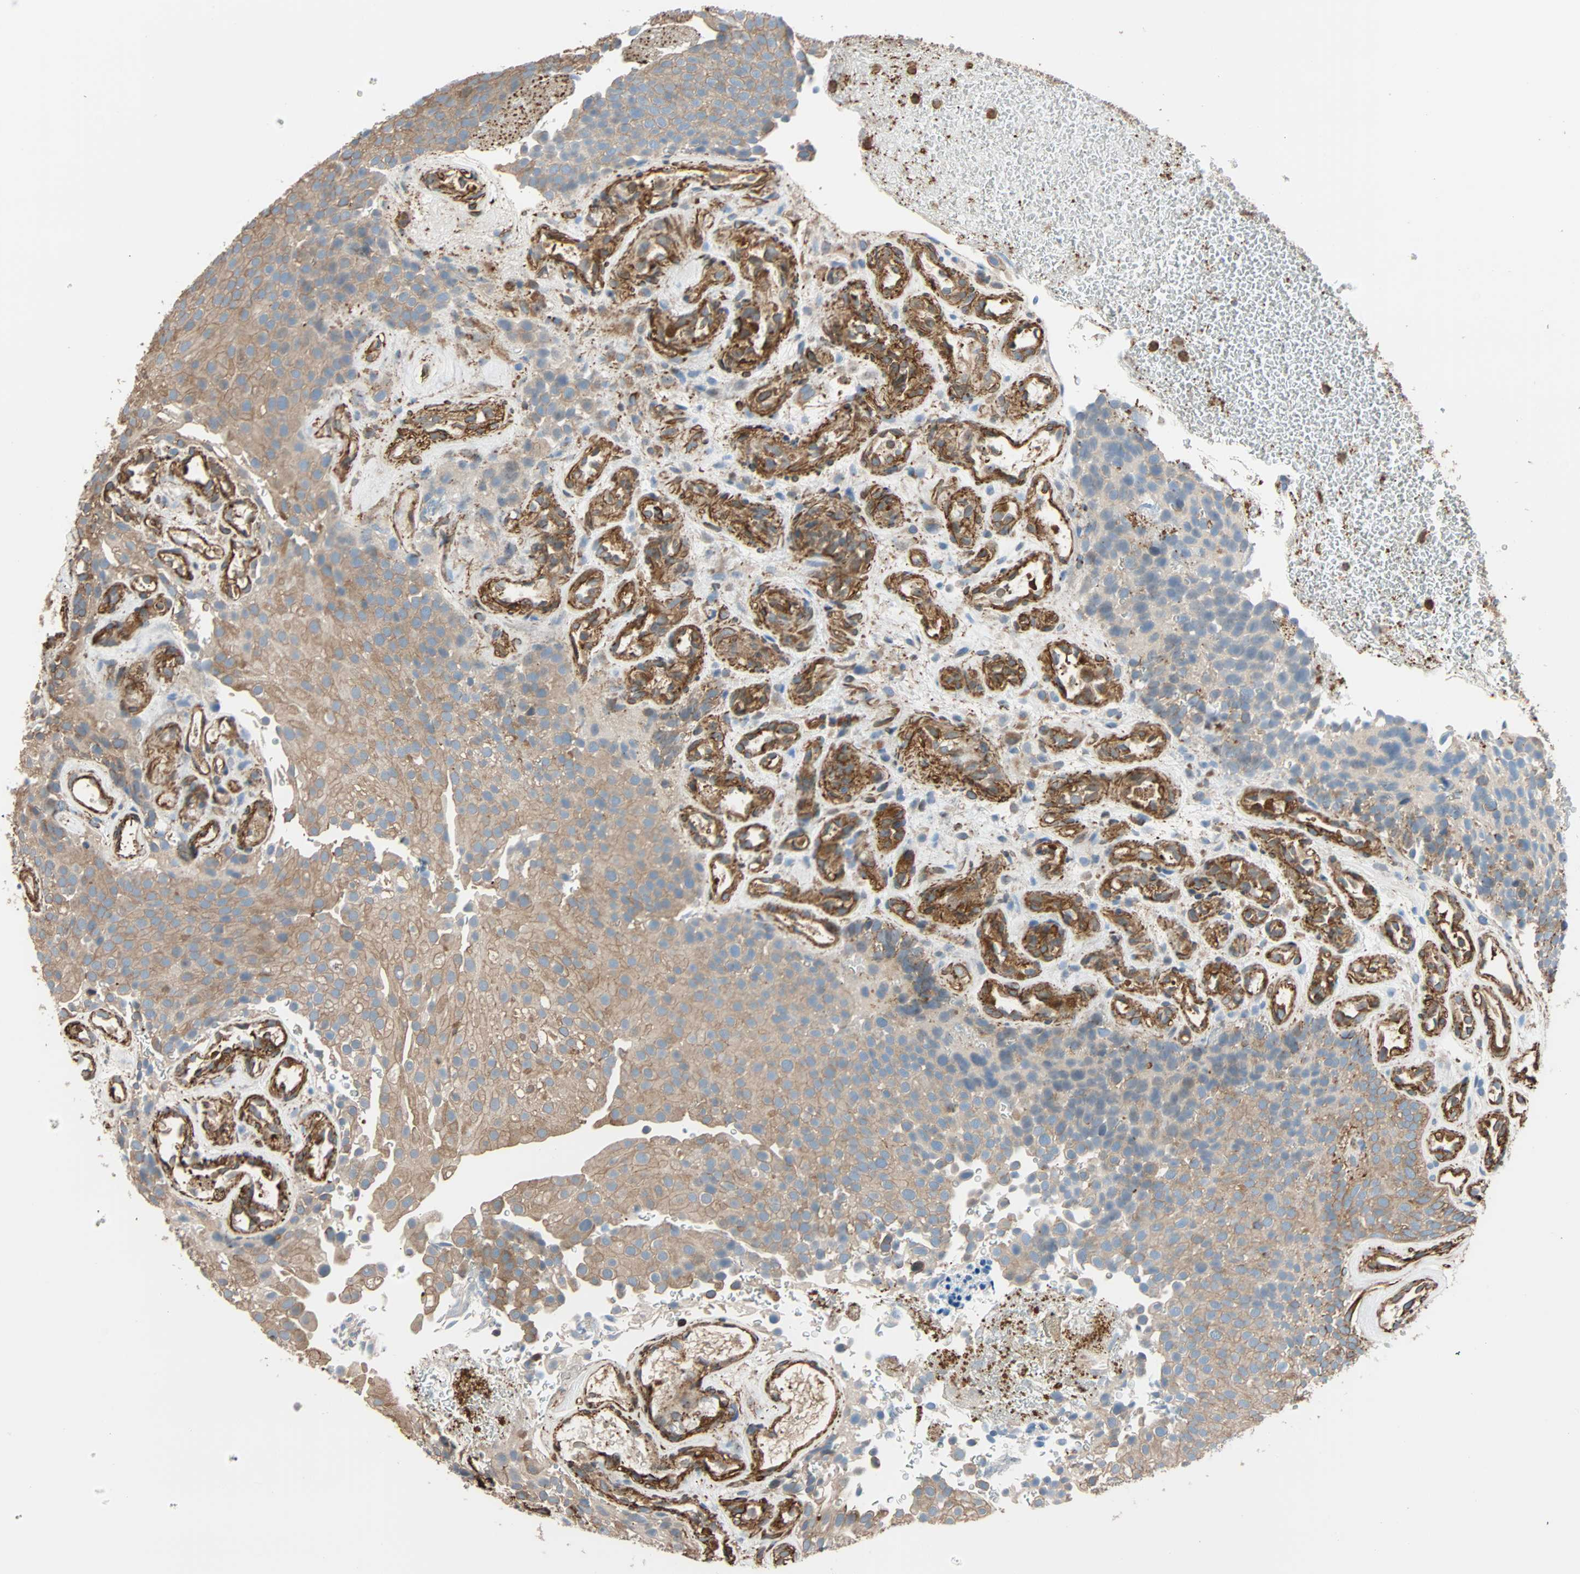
{"staining": {"intensity": "moderate", "quantity": ">75%", "location": "cytoplasmic/membranous"}, "tissue": "urothelial cancer", "cell_type": "Tumor cells", "image_type": "cancer", "snomed": [{"axis": "morphology", "description": "Urothelial carcinoma, Low grade"}, {"axis": "topography", "description": "Urinary bladder"}], "caption": "High-magnification brightfield microscopy of urothelial cancer stained with DAB (brown) and counterstained with hematoxylin (blue). tumor cells exhibit moderate cytoplasmic/membranous staining is seen in about>75% of cells.", "gene": "GALNT10", "patient": {"sex": "male", "age": 78}}